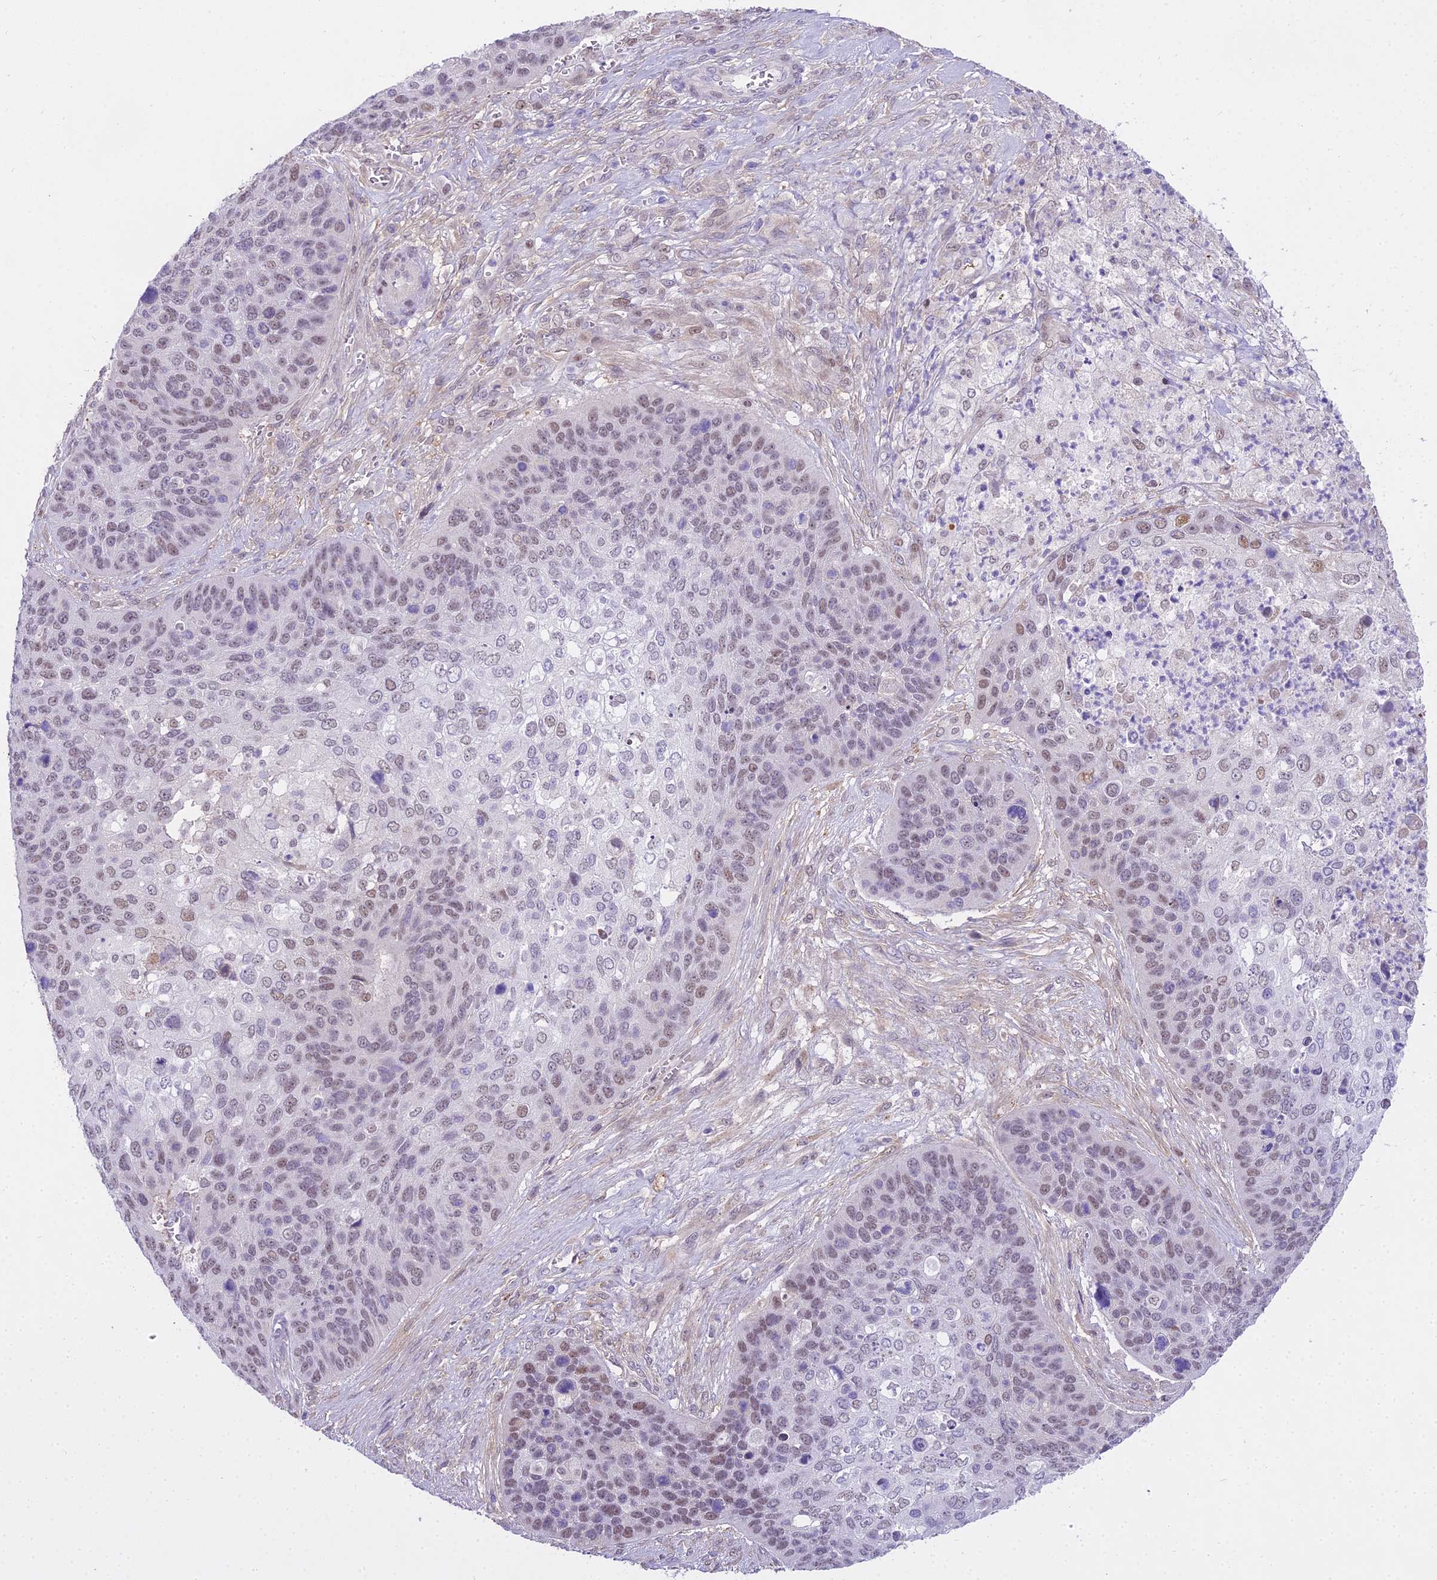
{"staining": {"intensity": "weak", "quantity": "25%-75%", "location": "nuclear"}, "tissue": "skin cancer", "cell_type": "Tumor cells", "image_type": "cancer", "snomed": [{"axis": "morphology", "description": "Basal cell carcinoma"}, {"axis": "topography", "description": "Skin"}], "caption": "This is a micrograph of IHC staining of skin cancer, which shows weak expression in the nuclear of tumor cells.", "gene": "MAT2A", "patient": {"sex": "female", "age": 74}}